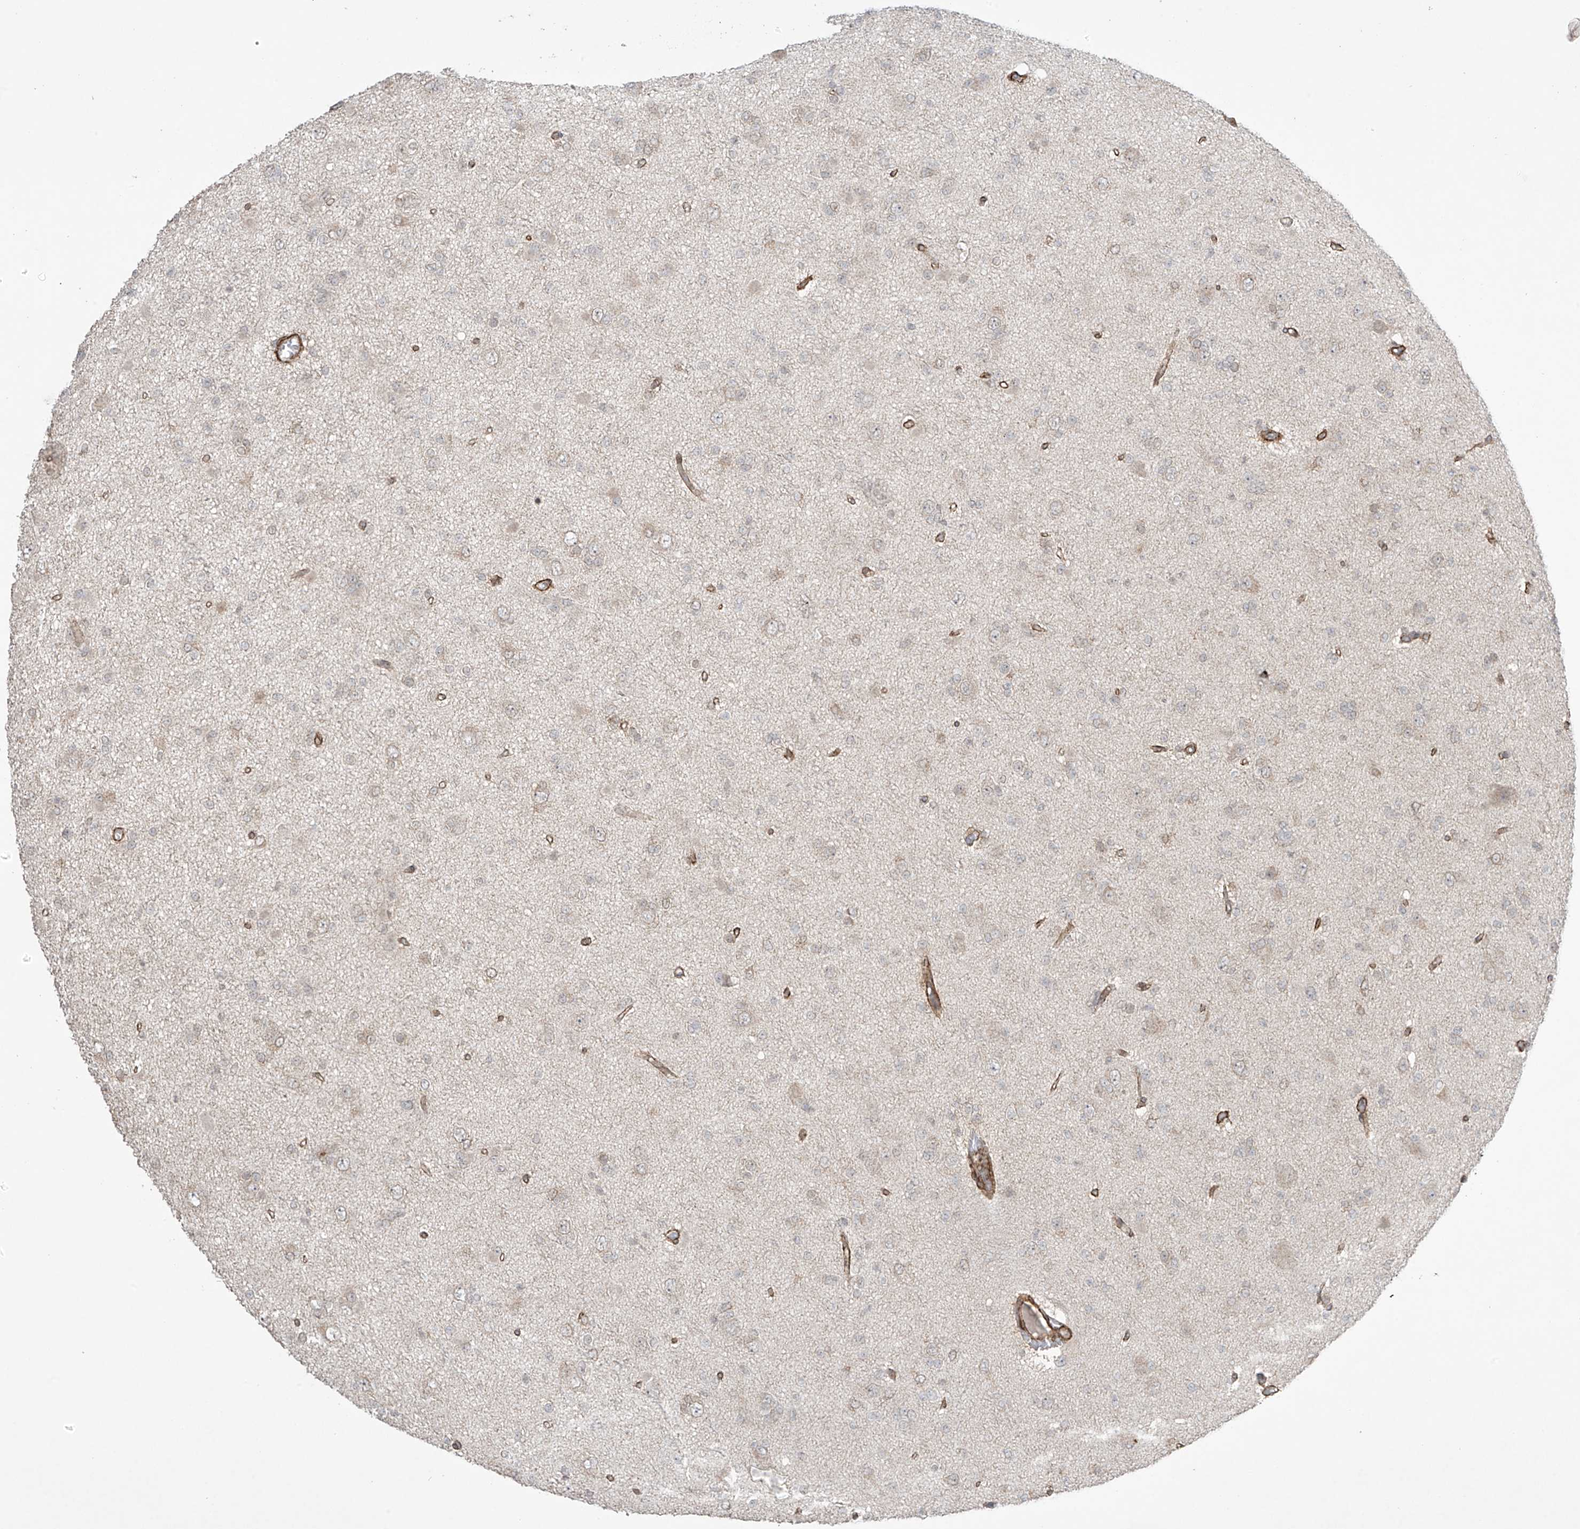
{"staining": {"intensity": "weak", "quantity": "<25%", "location": "cytoplasmic/membranous"}, "tissue": "glioma", "cell_type": "Tumor cells", "image_type": "cancer", "snomed": [{"axis": "morphology", "description": "Glioma, malignant, Low grade"}, {"axis": "topography", "description": "Brain"}], "caption": "An image of low-grade glioma (malignant) stained for a protein displays no brown staining in tumor cells.", "gene": "TTLL5", "patient": {"sex": "female", "age": 22}}